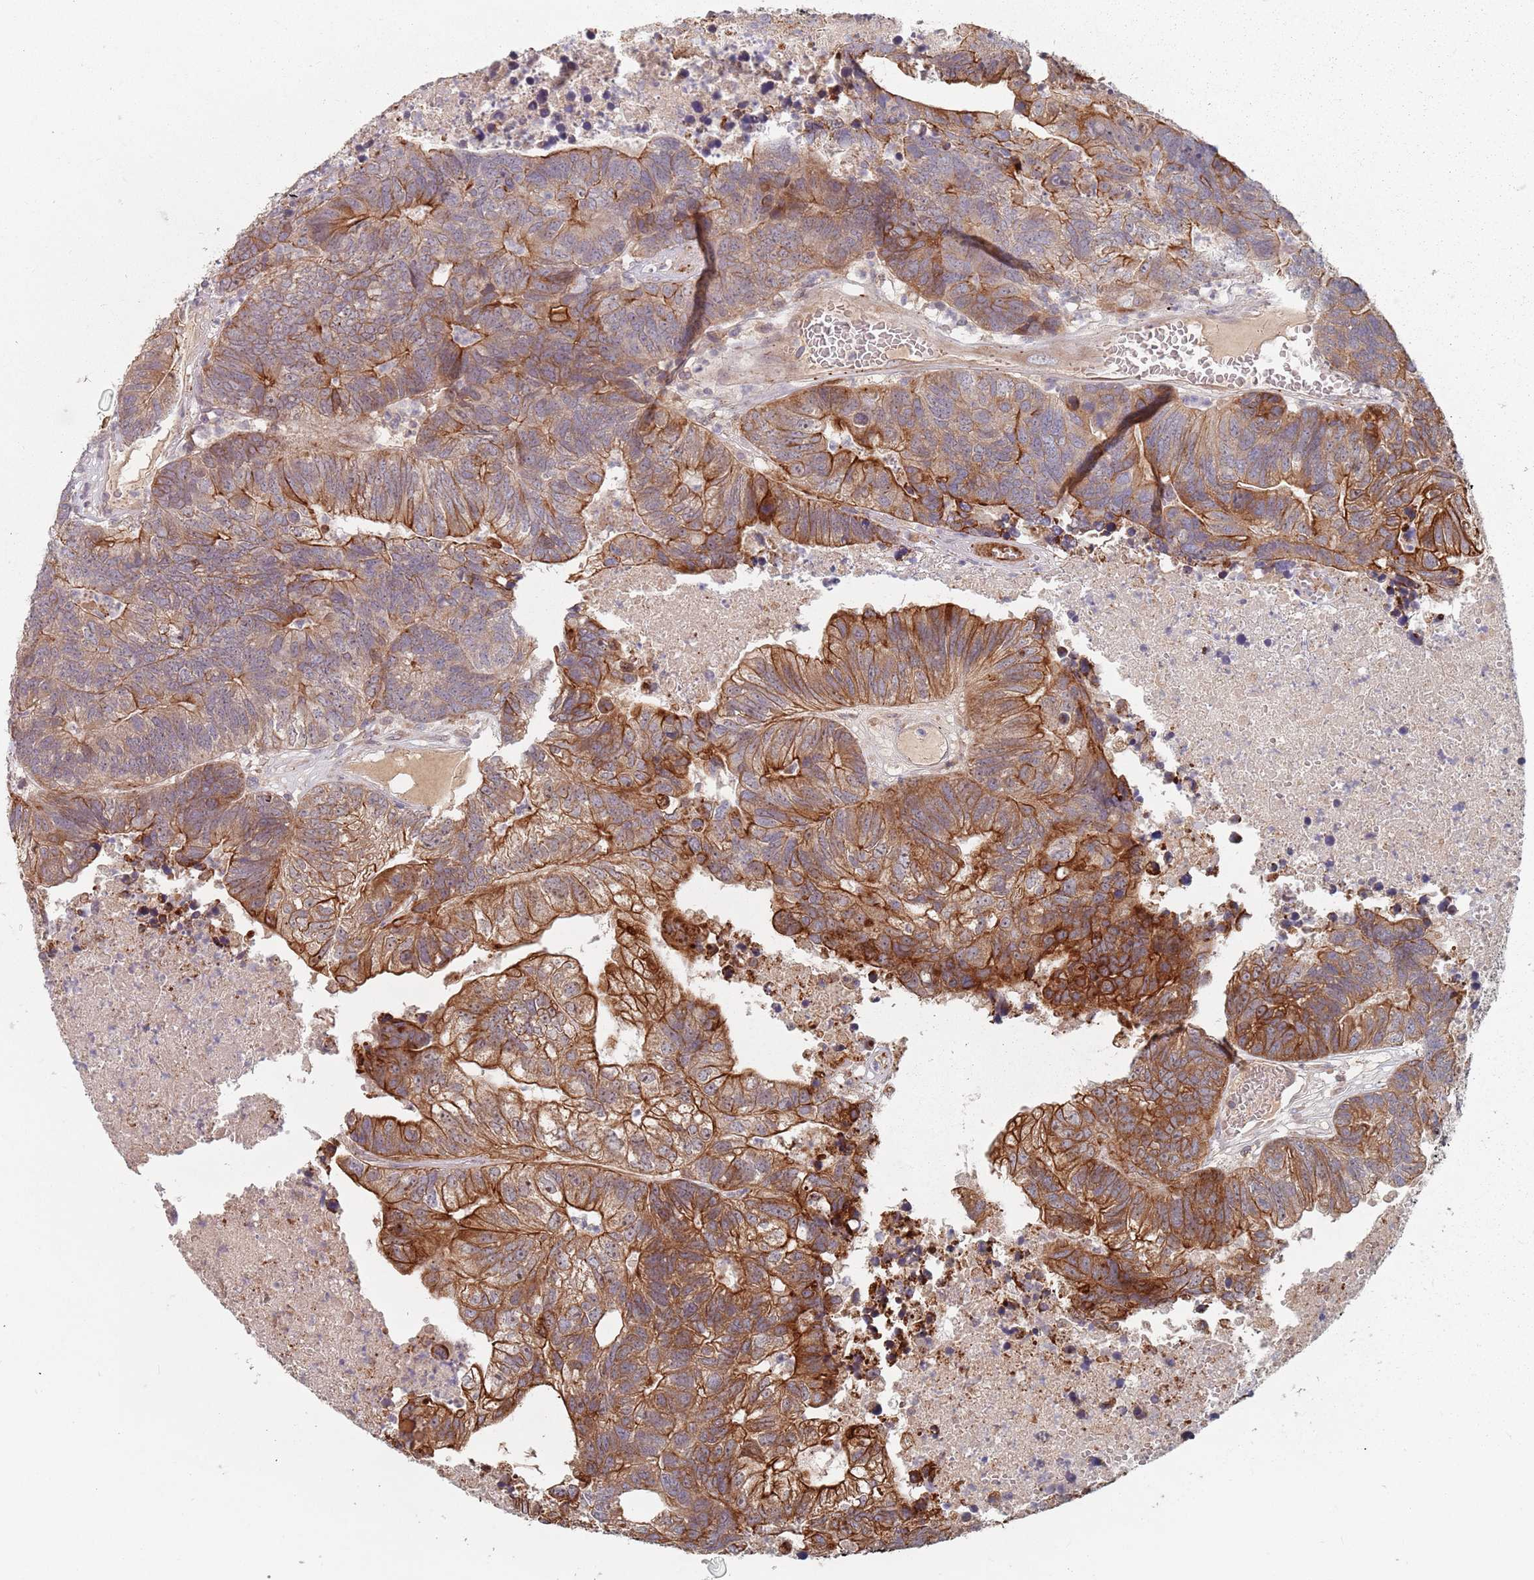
{"staining": {"intensity": "moderate", "quantity": ">75%", "location": "cytoplasmic/membranous"}, "tissue": "colorectal cancer", "cell_type": "Tumor cells", "image_type": "cancer", "snomed": [{"axis": "morphology", "description": "Adenocarcinoma, NOS"}, {"axis": "topography", "description": "Colon"}], "caption": "DAB immunohistochemical staining of human adenocarcinoma (colorectal) reveals moderate cytoplasmic/membranous protein staining in about >75% of tumor cells.", "gene": "ADAL", "patient": {"sex": "female", "age": 48}}